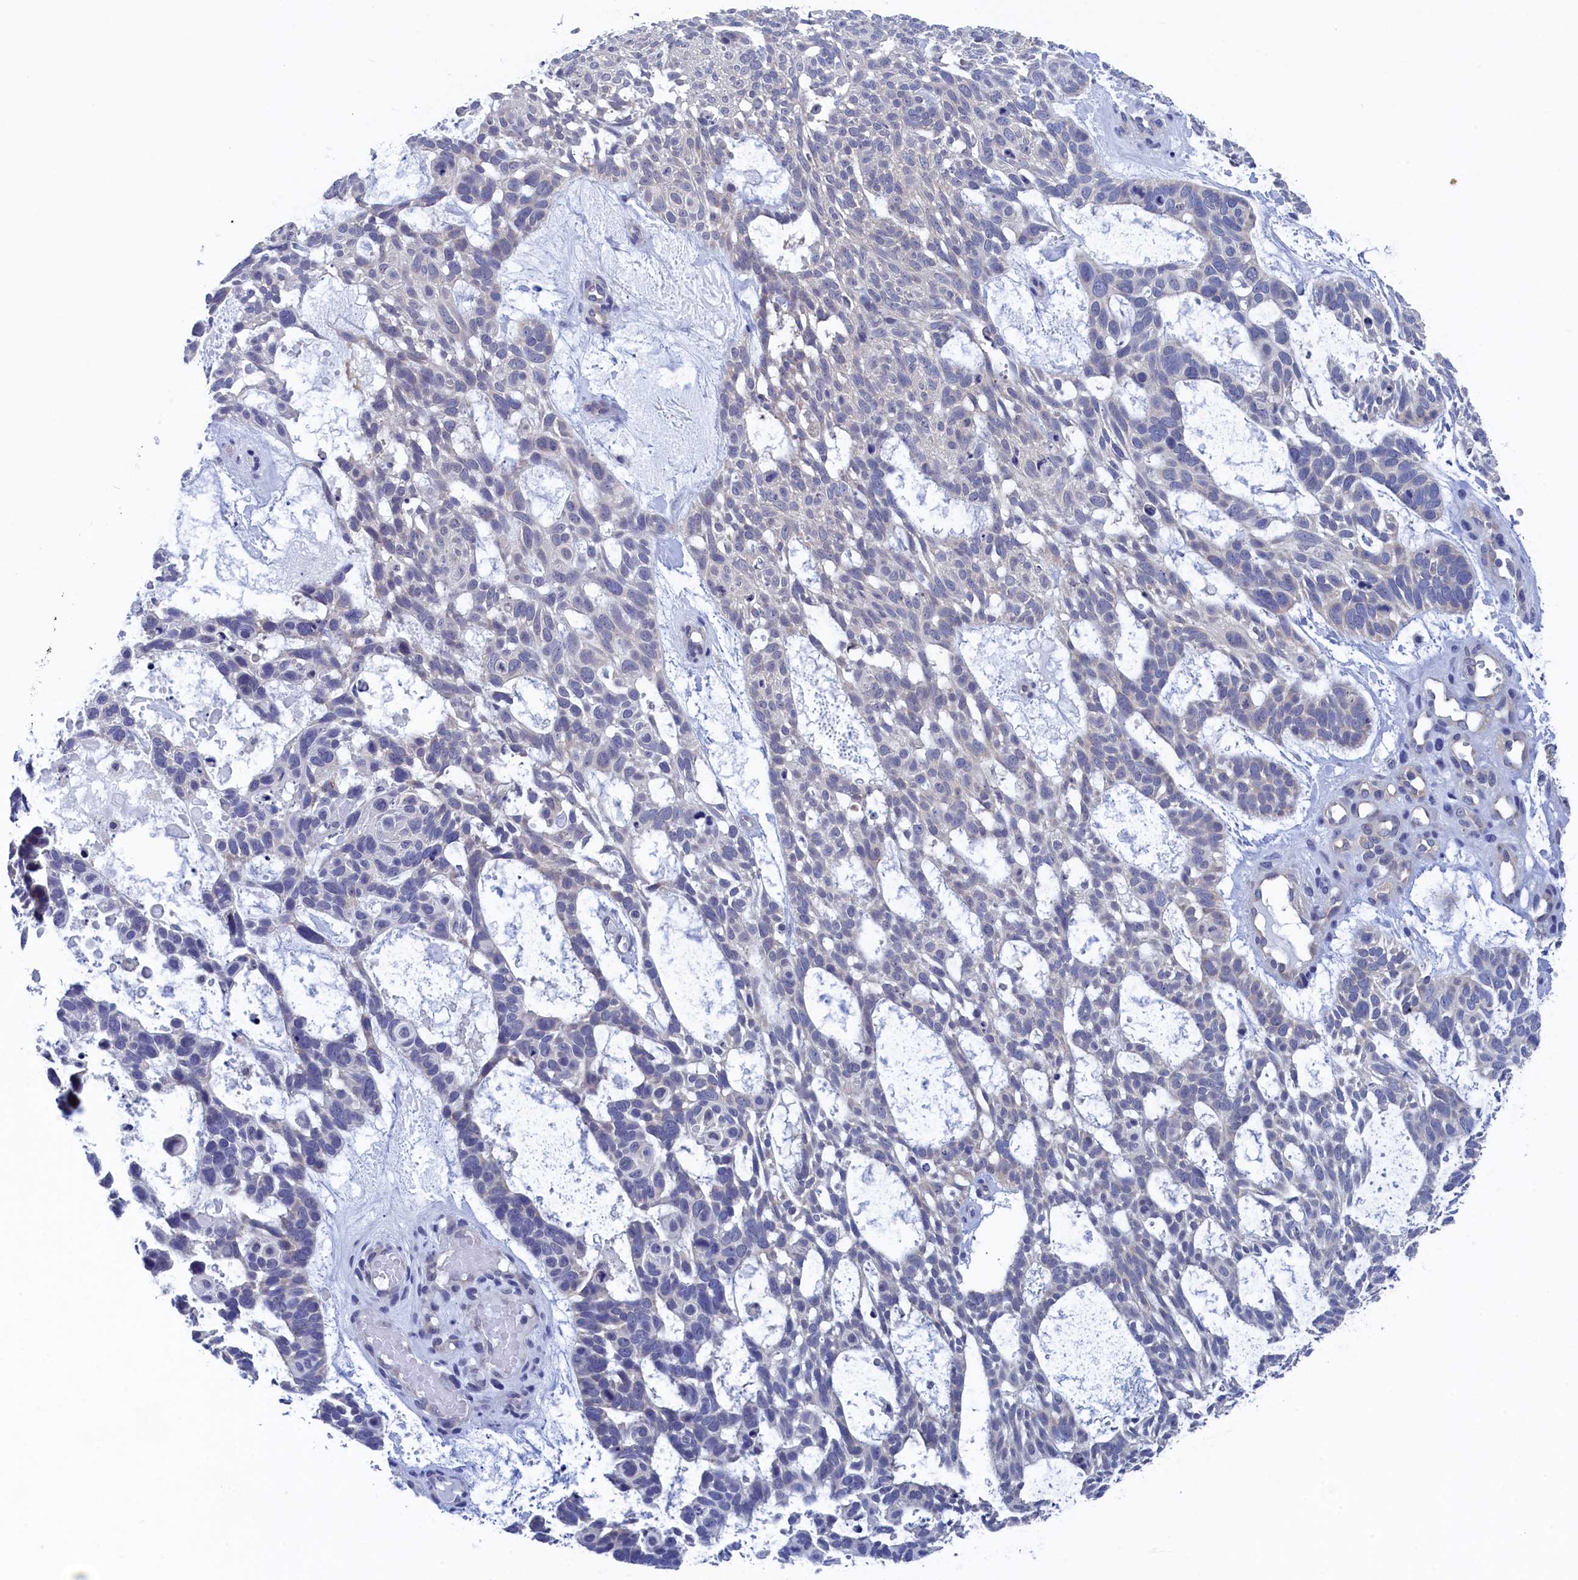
{"staining": {"intensity": "negative", "quantity": "none", "location": "none"}, "tissue": "skin cancer", "cell_type": "Tumor cells", "image_type": "cancer", "snomed": [{"axis": "morphology", "description": "Basal cell carcinoma"}, {"axis": "topography", "description": "Skin"}], "caption": "Immunohistochemistry (IHC) image of basal cell carcinoma (skin) stained for a protein (brown), which demonstrates no staining in tumor cells.", "gene": "PGP", "patient": {"sex": "male", "age": 88}}